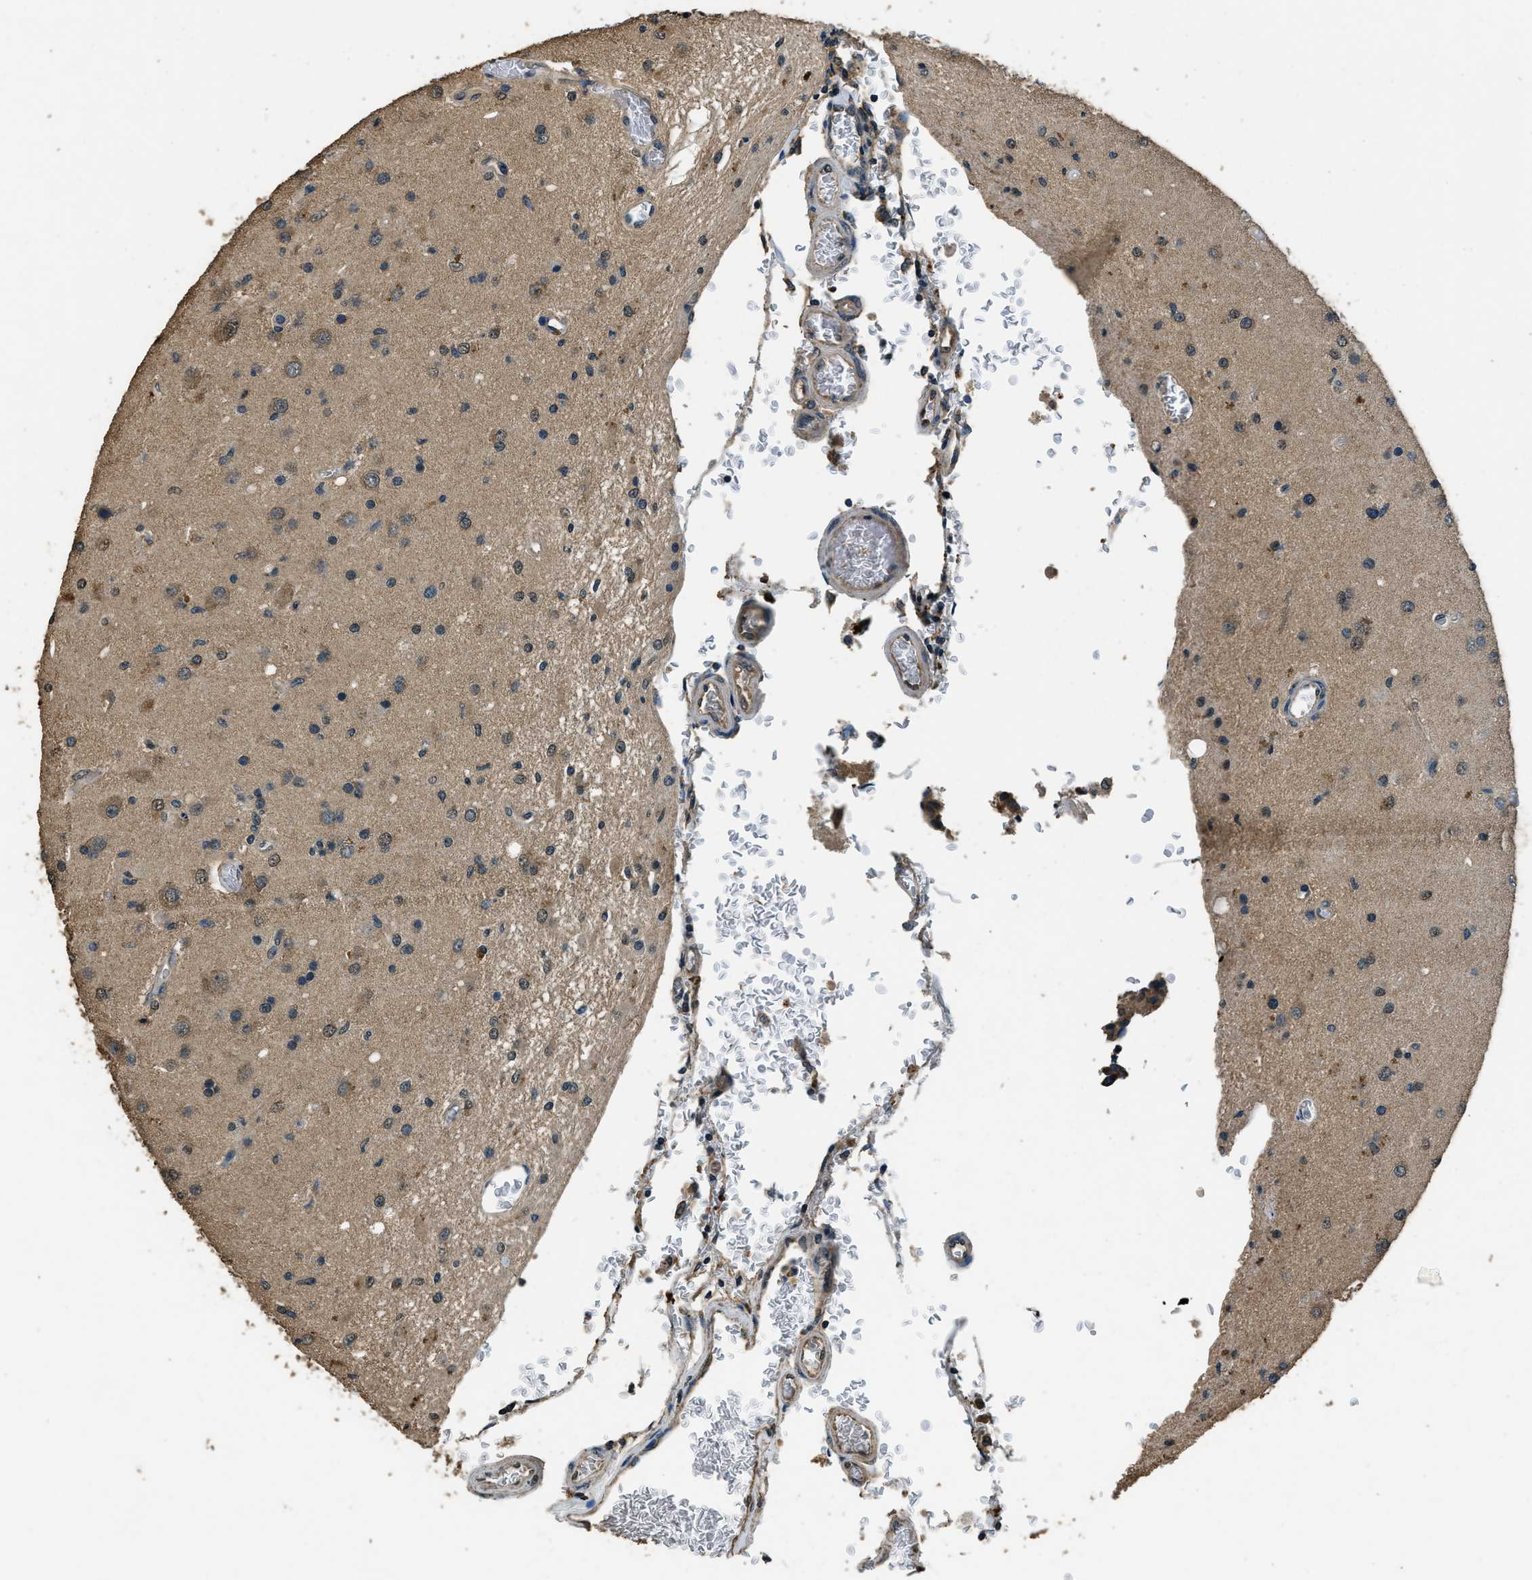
{"staining": {"intensity": "moderate", "quantity": "<25%", "location": "cytoplasmic/membranous"}, "tissue": "glioma", "cell_type": "Tumor cells", "image_type": "cancer", "snomed": [{"axis": "morphology", "description": "Normal tissue, NOS"}, {"axis": "morphology", "description": "Glioma, malignant, High grade"}, {"axis": "topography", "description": "Cerebral cortex"}], "caption": "Immunohistochemical staining of human malignant glioma (high-grade) reveals moderate cytoplasmic/membranous protein expression in approximately <25% of tumor cells.", "gene": "SALL3", "patient": {"sex": "male", "age": 77}}